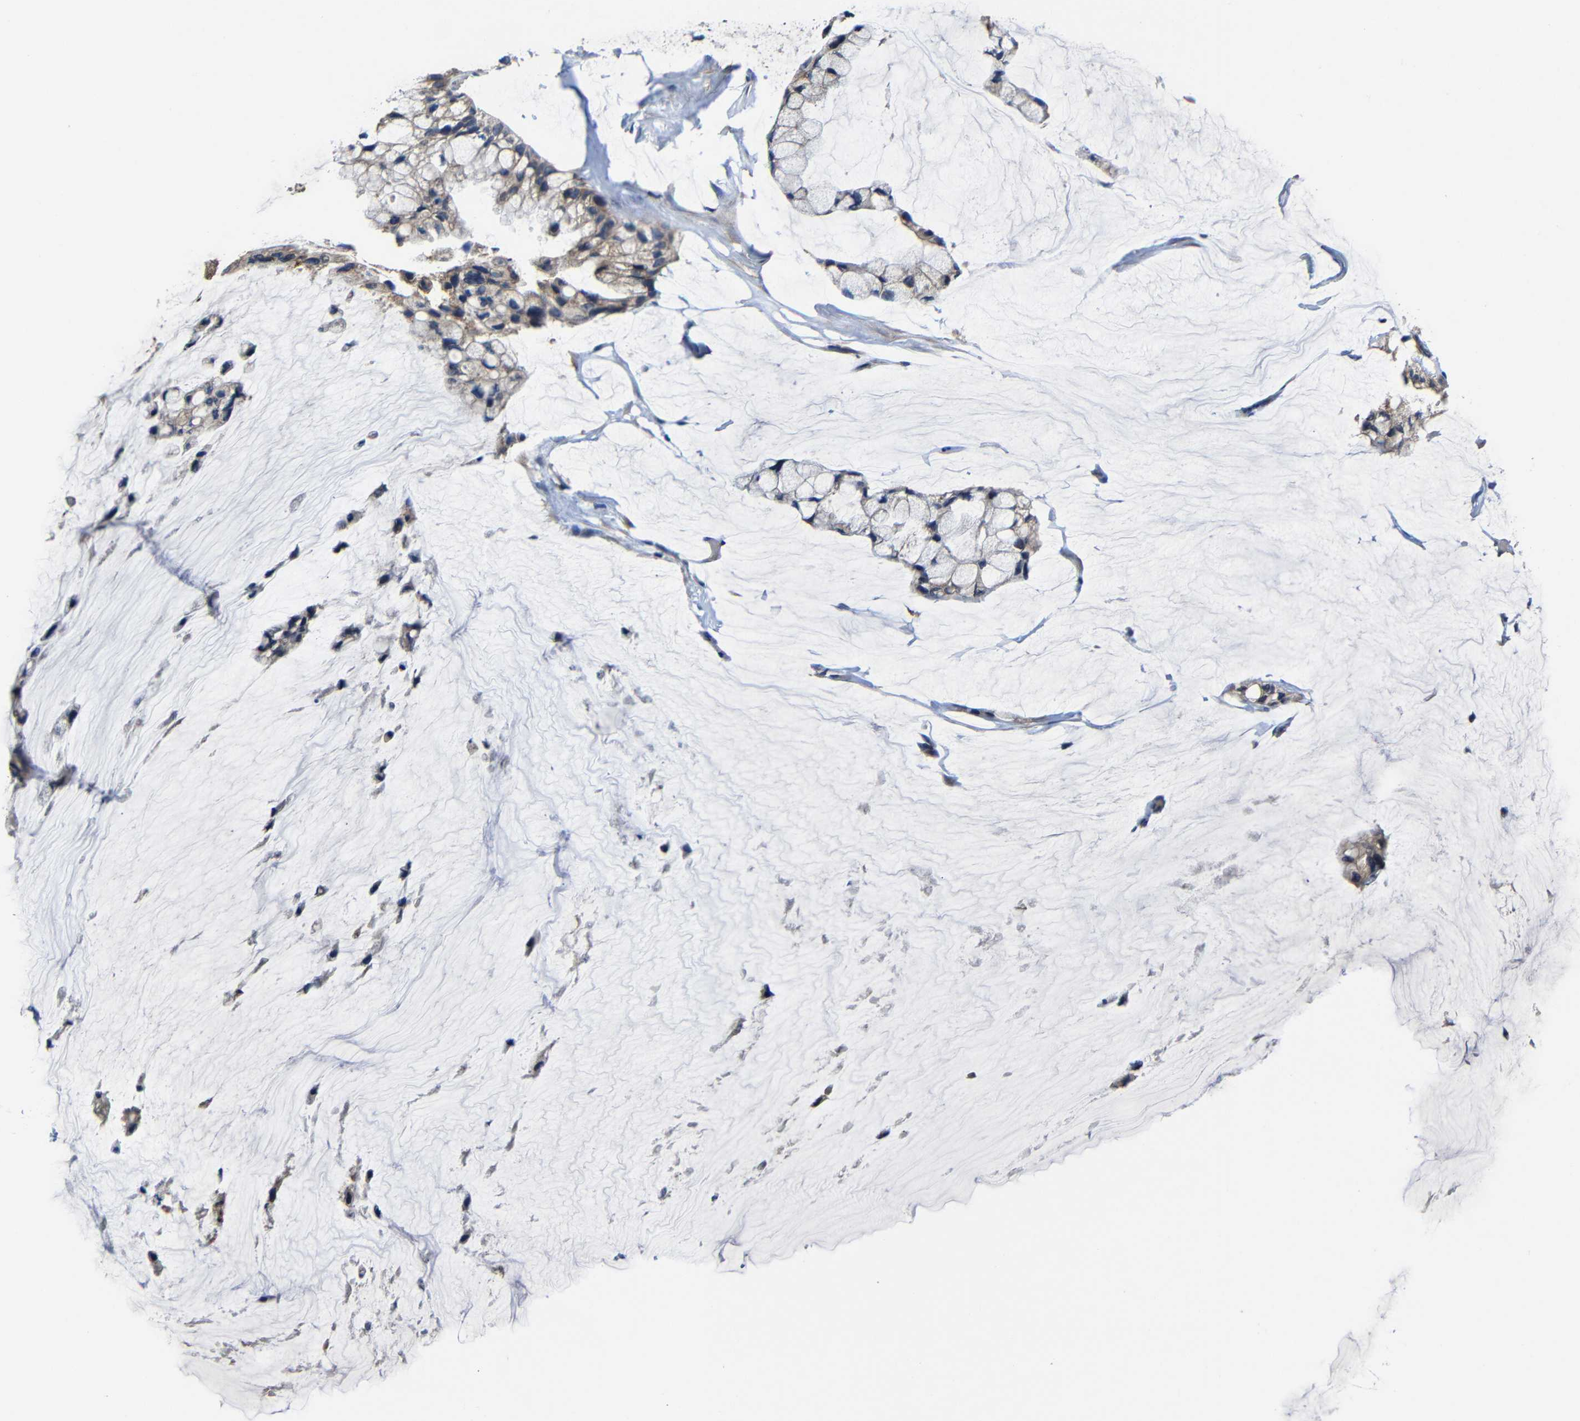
{"staining": {"intensity": "weak", "quantity": "25%-75%", "location": "cytoplasmic/membranous"}, "tissue": "ovarian cancer", "cell_type": "Tumor cells", "image_type": "cancer", "snomed": [{"axis": "morphology", "description": "Cystadenocarcinoma, mucinous, NOS"}, {"axis": "topography", "description": "Ovary"}], "caption": "Ovarian mucinous cystadenocarcinoma stained for a protein exhibits weak cytoplasmic/membranous positivity in tumor cells.", "gene": "LPAR5", "patient": {"sex": "female", "age": 39}}